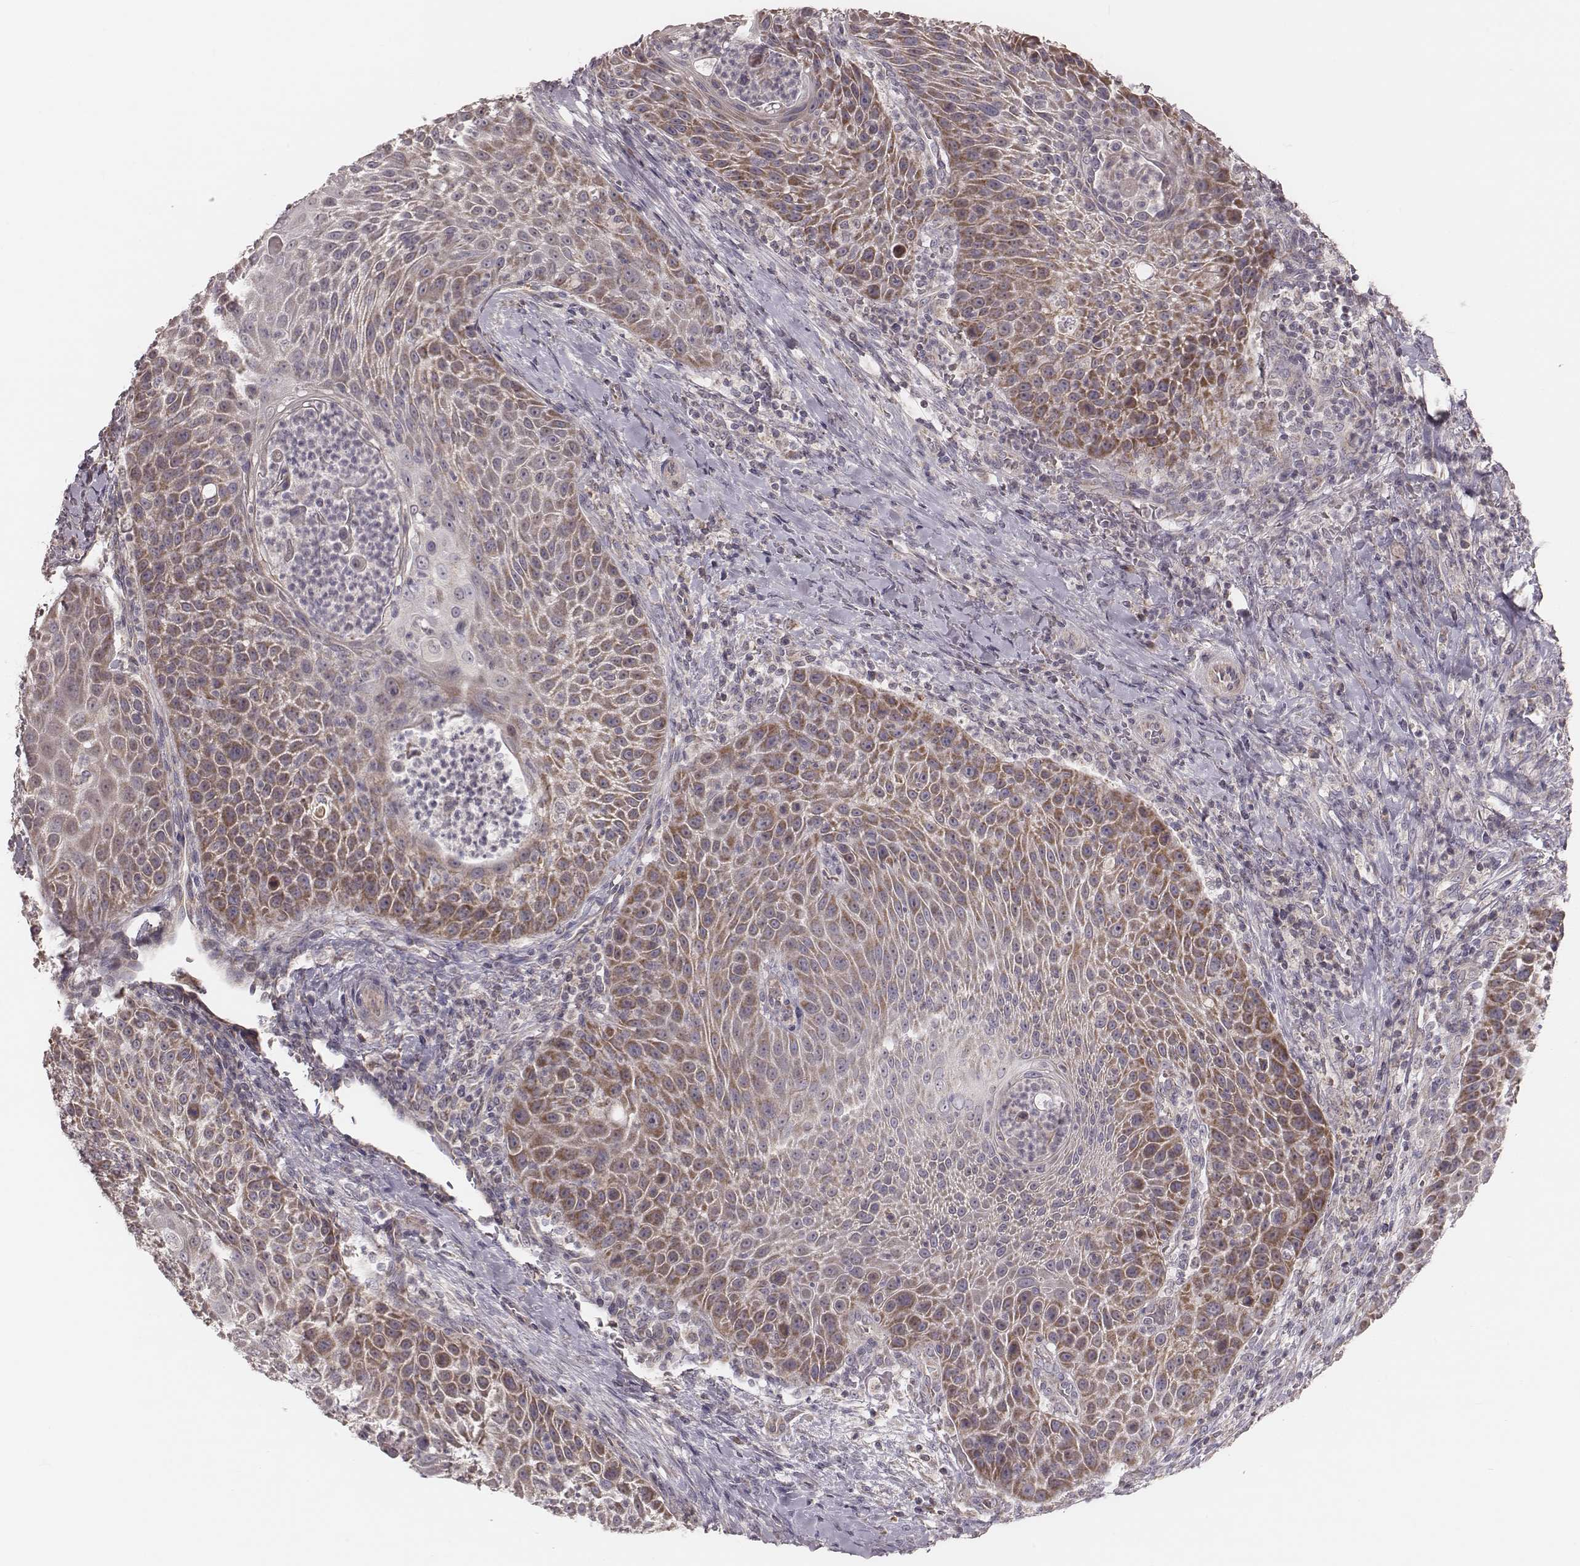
{"staining": {"intensity": "moderate", "quantity": "25%-75%", "location": "cytoplasmic/membranous"}, "tissue": "head and neck cancer", "cell_type": "Tumor cells", "image_type": "cancer", "snomed": [{"axis": "morphology", "description": "Squamous cell carcinoma, NOS"}, {"axis": "topography", "description": "Head-Neck"}], "caption": "A brown stain highlights moderate cytoplasmic/membranous staining of a protein in head and neck squamous cell carcinoma tumor cells.", "gene": "MRPS27", "patient": {"sex": "male", "age": 69}}